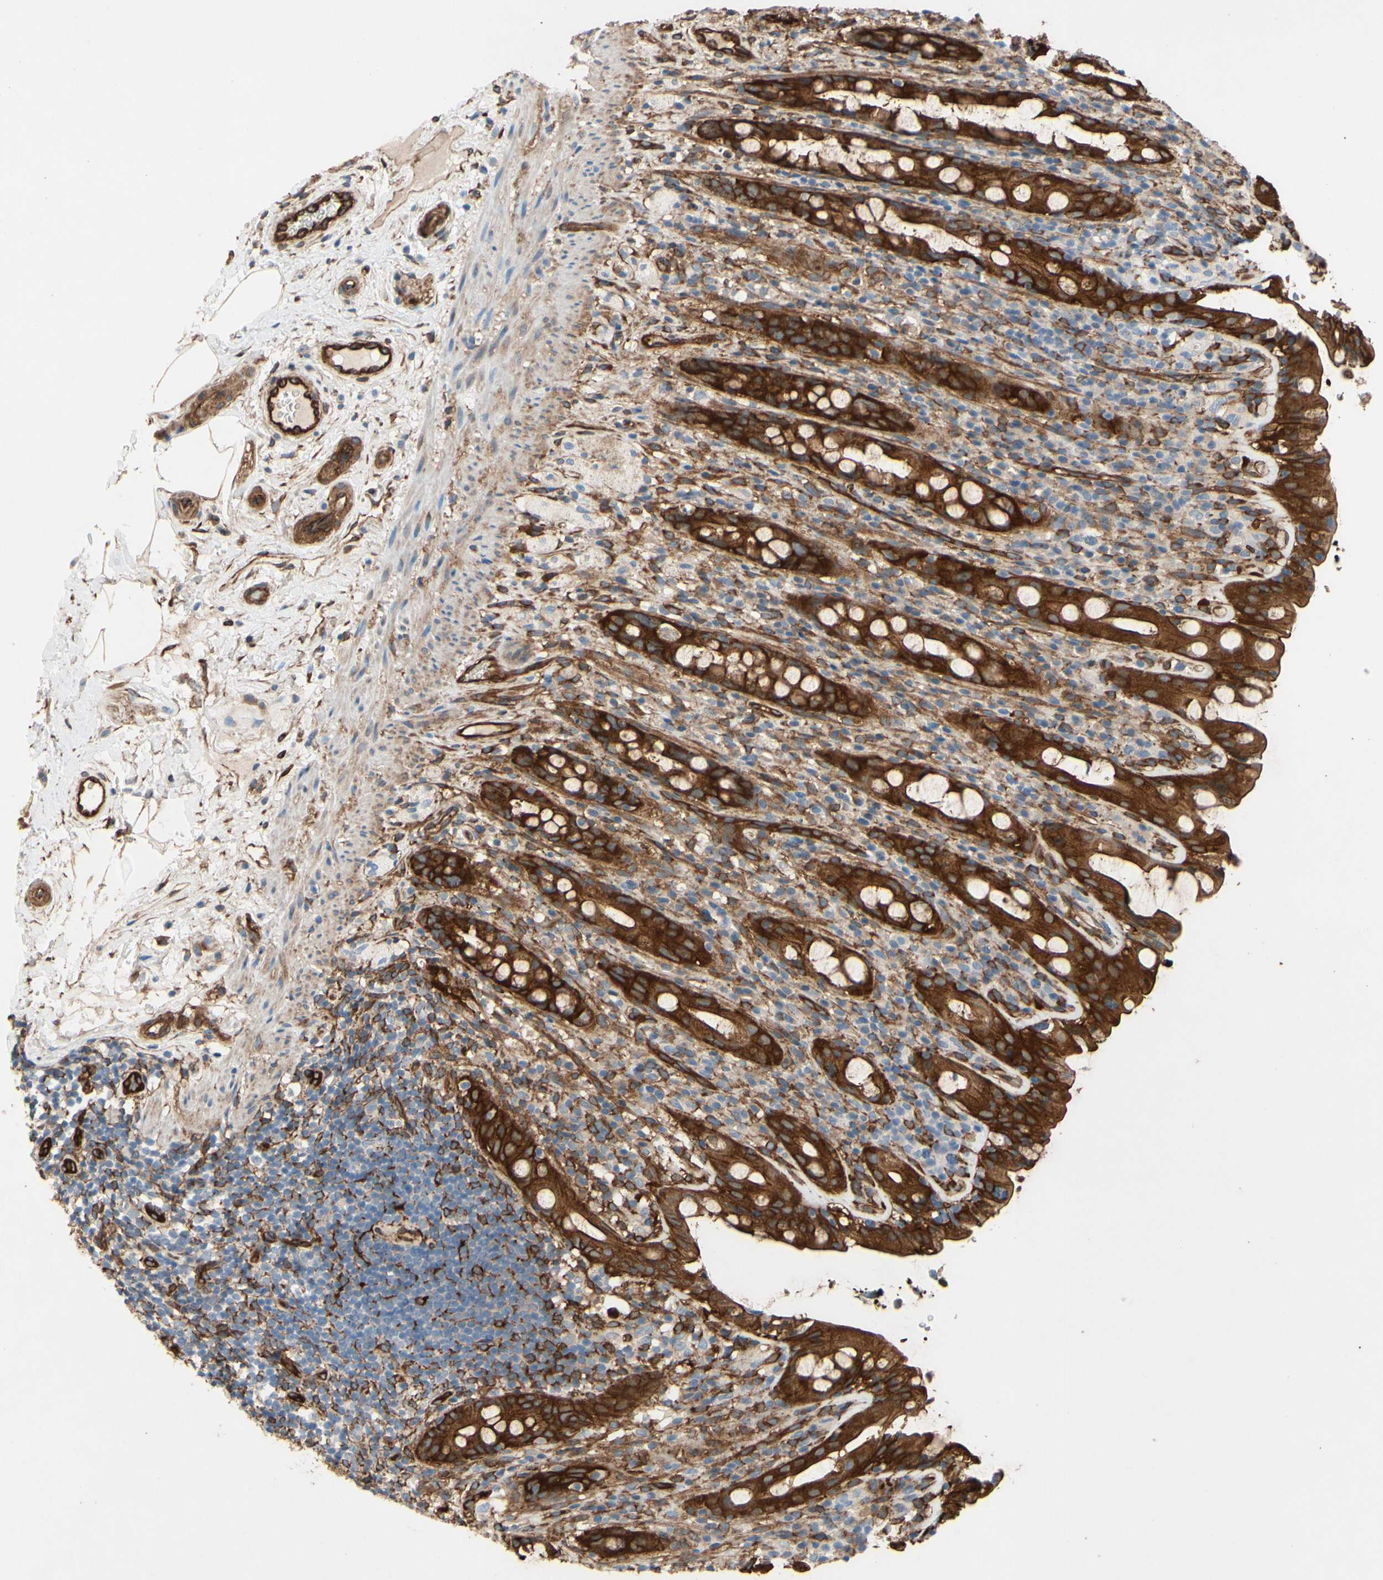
{"staining": {"intensity": "strong", "quantity": ">75%", "location": "cytoplasmic/membranous"}, "tissue": "rectum", "cell_type": "Glandular cells", "image_type": "normal", "snomed": [{"axis": "morphology", "description": "Normal tissue, NOS"}, {"axis": "topography", "description": "Rectum"}], "caption": "Immunohistochemistry (IHC) histopathology image of benign rectum: rectum stained using immunohistochemistry (IHC) displays high levels of strong protein expression localized specifically in the cytoplasmic/membranous of glandular cells, appearing as a cytoplasmic/membranous brown color.", "gene": "CTTNBP2", "patient": {"sex": "male", "age": 44}}